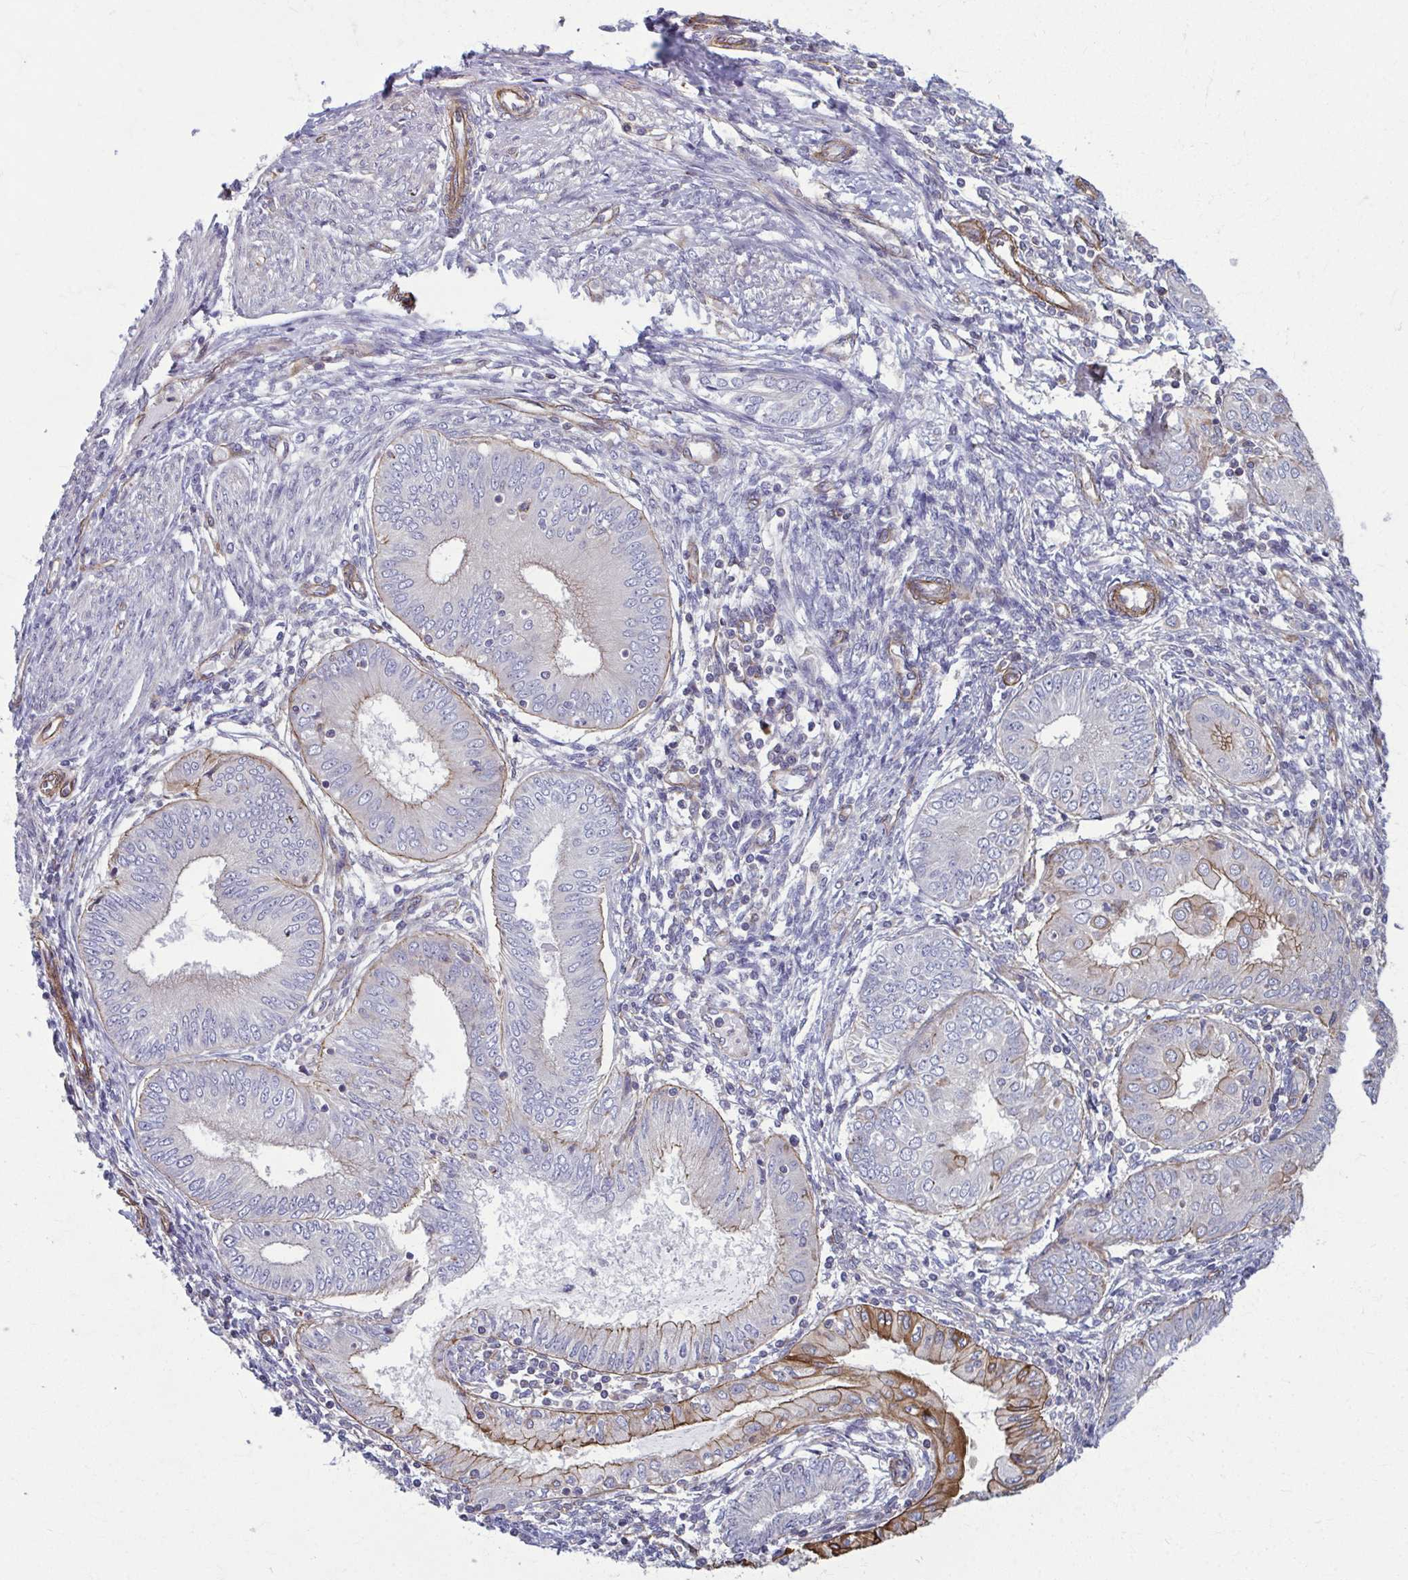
{"staining": {"intensity": "moderate", "quantity": "<25%", "location": "cytoplasmic/membranous"}, "tissue": "endometrial cancer", "cell_type": "Tumor cells", "image_type": "cancer", "snomed": [{"axis": "morphology", "description": "Adenocarcinoma, NOS"}, {"axis": "topography", "description": "Endometrium"}], "caption": "Human endometrial cancer (adenocarcinoma) stained for a protein (brown) exhibits moderate cytoplasmic/membranous positive positivity in approximately <25% of tumor cells.", "gene": "EID2B", "patient": {"sex": "female", "age": 68}}